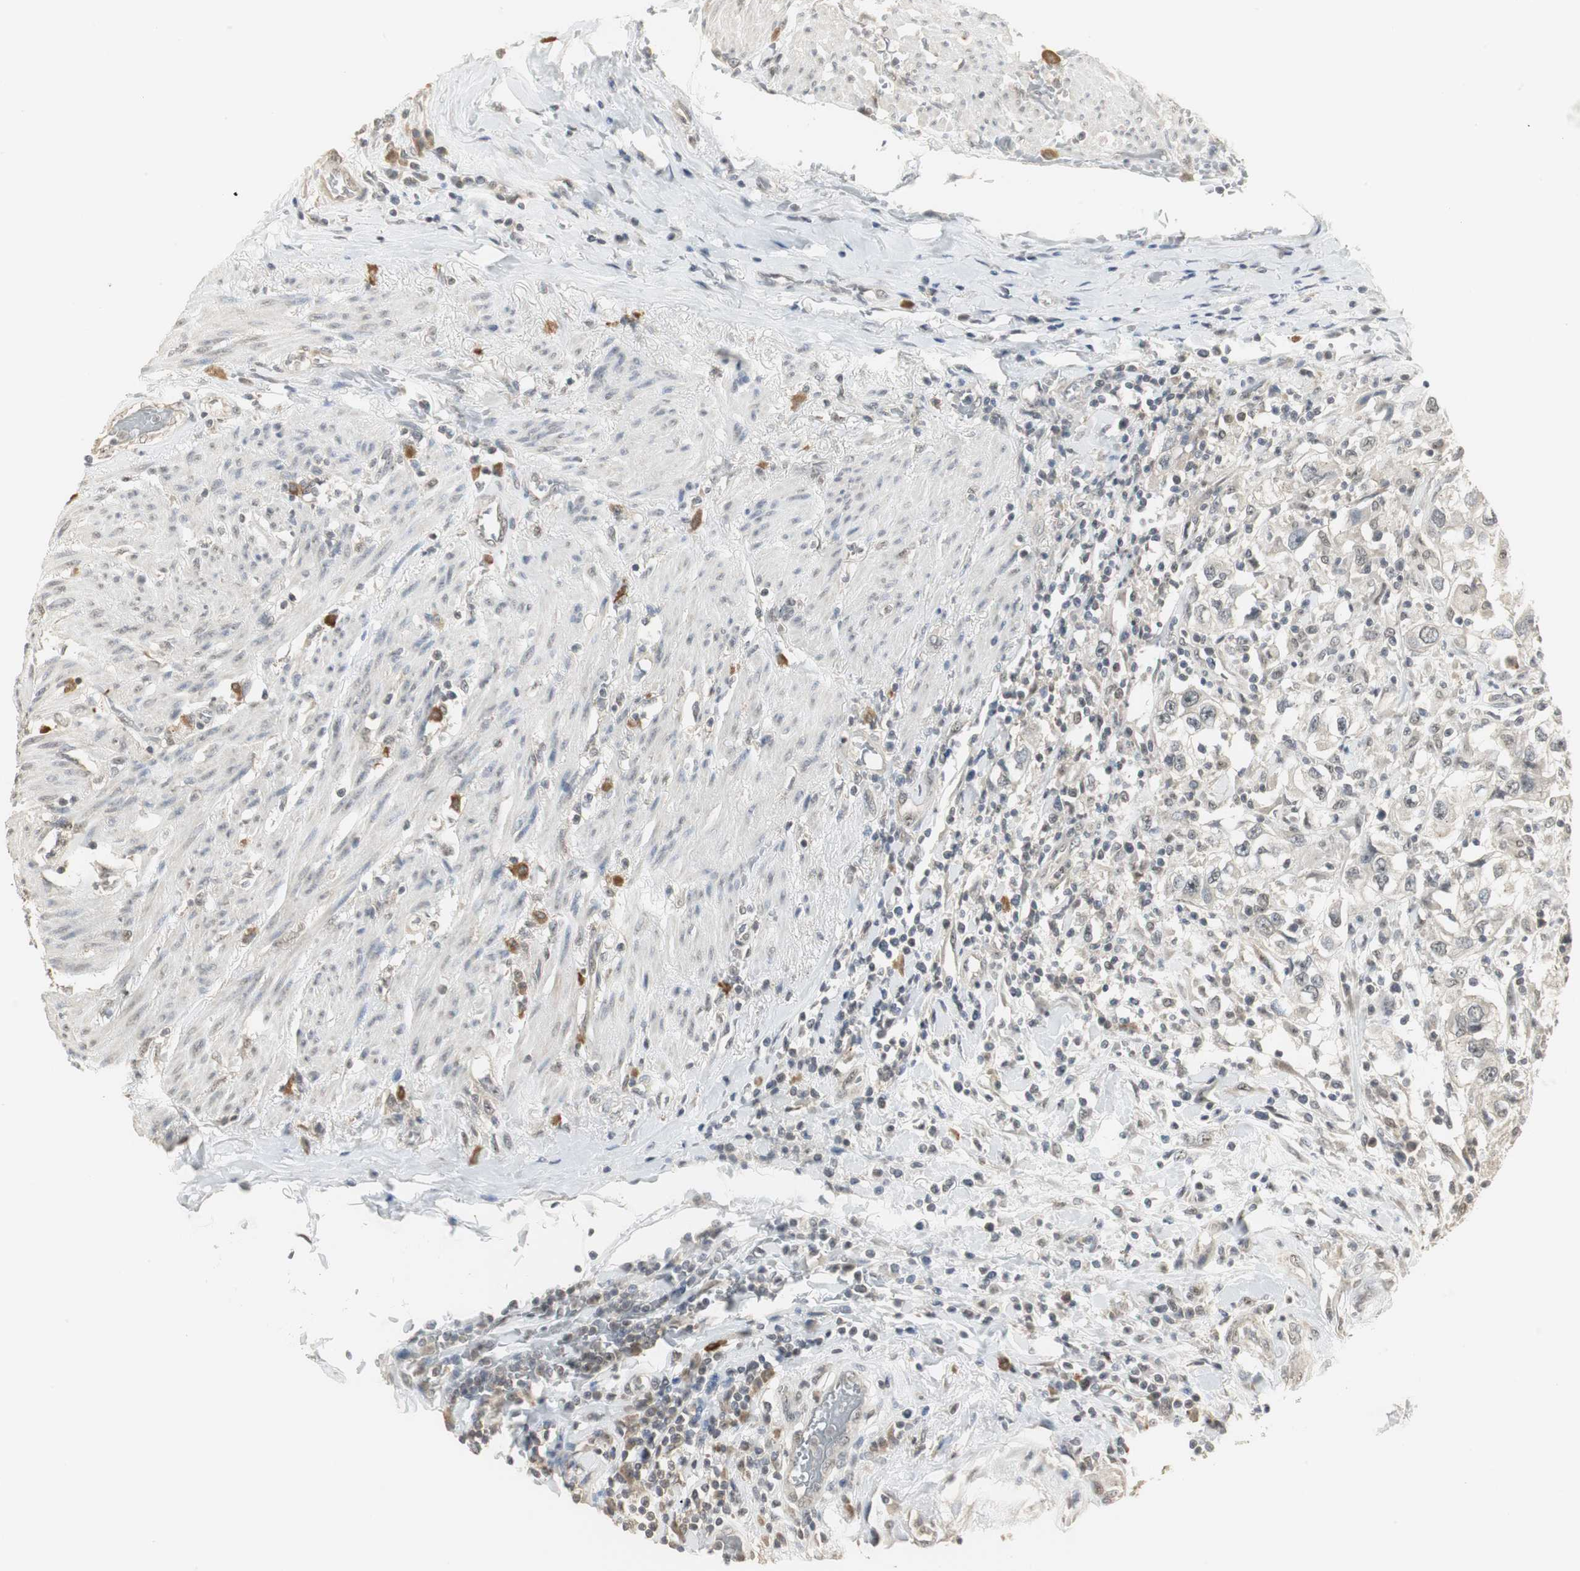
{"staining": {"intensity": "weak", "quantity": "<25%", "location": "cytoplasmic/membranous"}, "tissue": "urothelial cancer", "cell_type": "Tumor cells", "image_type": "cancer", "snomed": [{"axis": "morphology", "description": "Urothelial carcinoma, High grade"}, {"axis": "topography", "description": "Urinary bladder"}], "caption": "Tumor cells show no significant expression in urothelial carcinoma (high-grade).", "gene": "ELOA", "patient": {"sex": "female", "age": 80}}